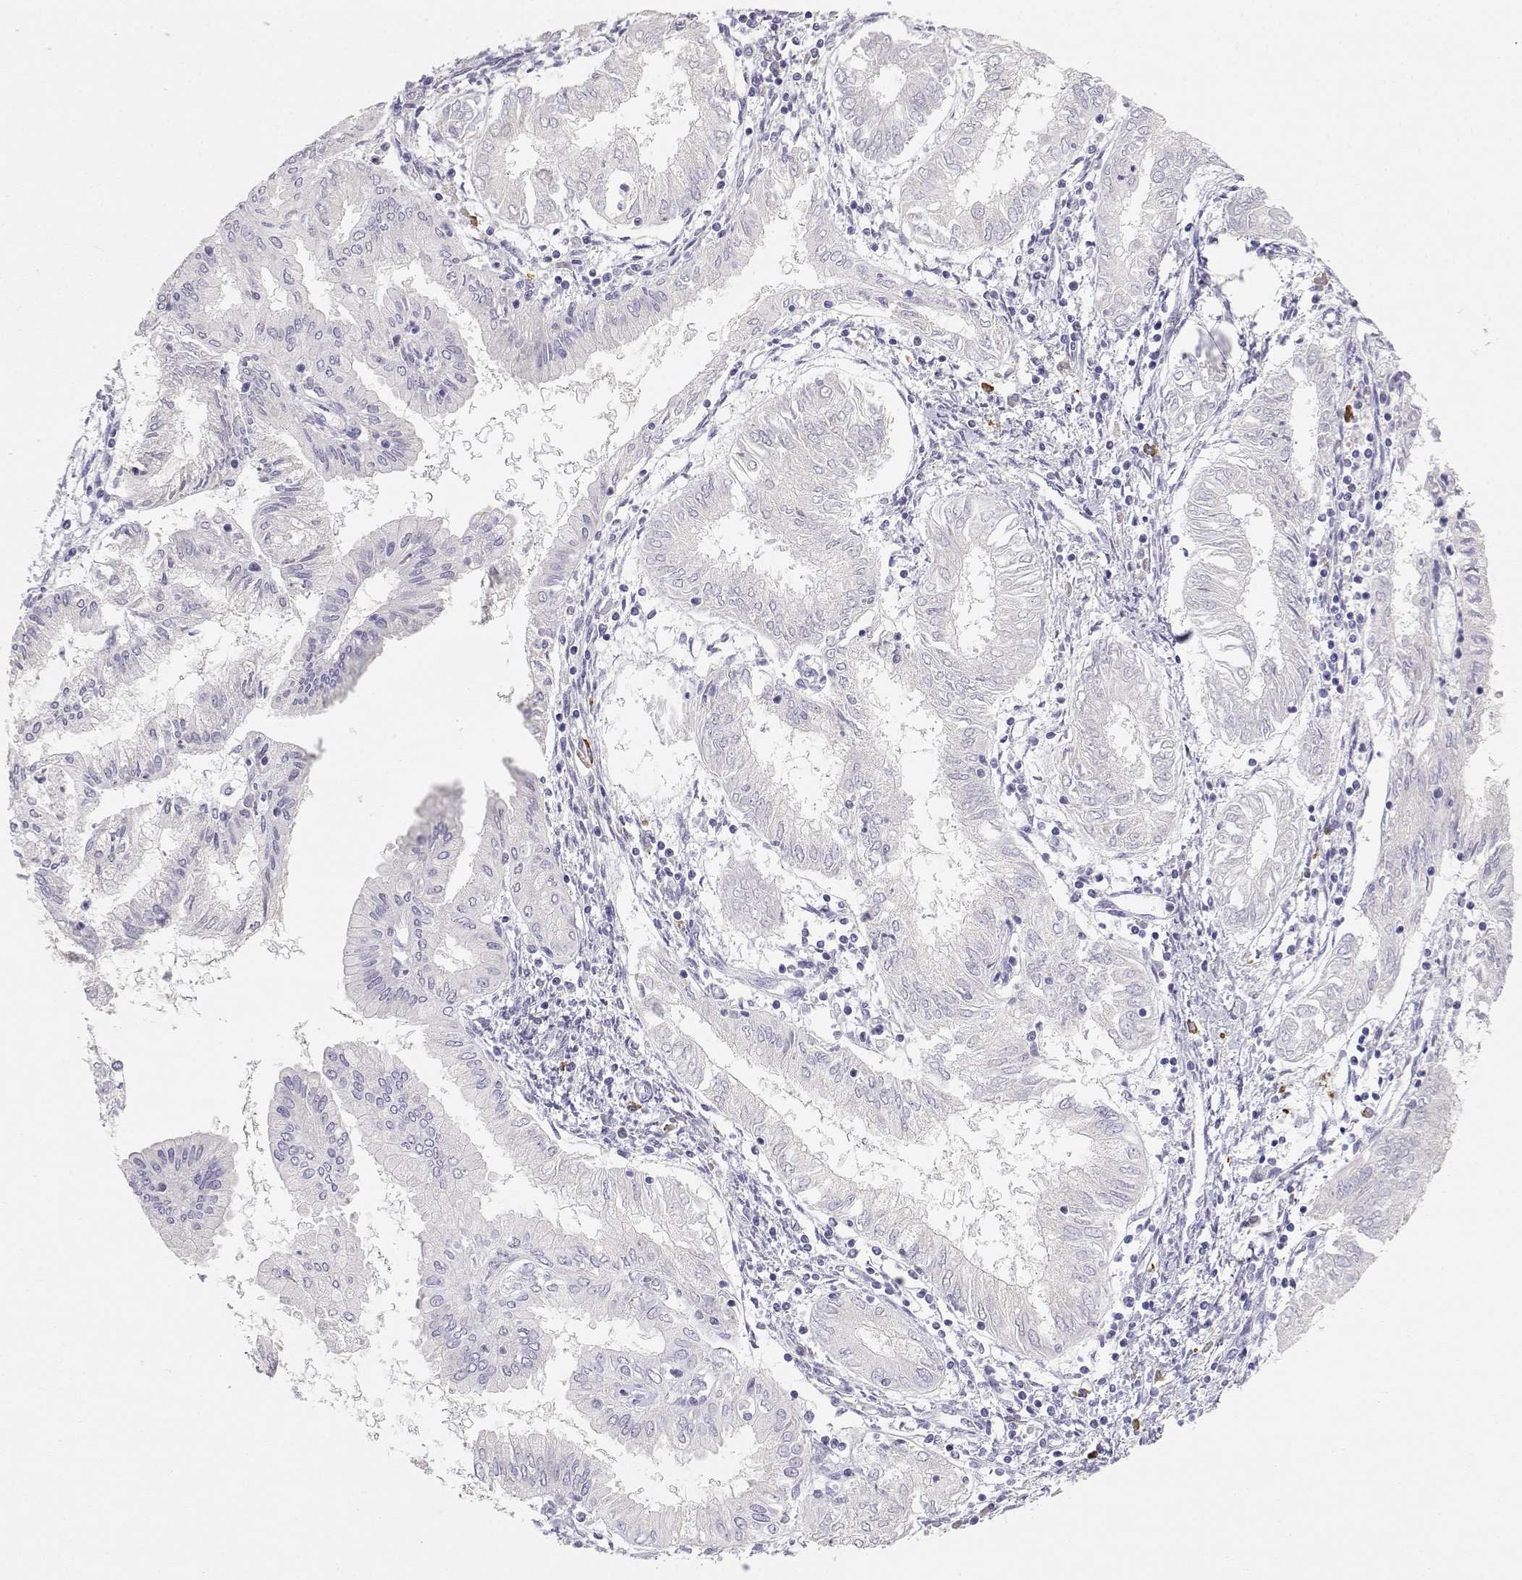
{"staining": {"intensity": "negative", "quantity": "none", "location": "none"}, "tissue": "endometrial cancer", "cell_type": "Tumor cells", "image_type": "cancer", "snomed": [{"axis": "morphology", "description": "Adenocarcinoma, NOS"}, {"axis": "topography", "description": "Endometrium"}], "caption": "Human endometrial cancer (adenocarcinoma) stained for a protein using IHC demonstrates no positivity in tumor cells.", "gene": "CDHR1", "patient": {"sex": "female", "age": 68}}